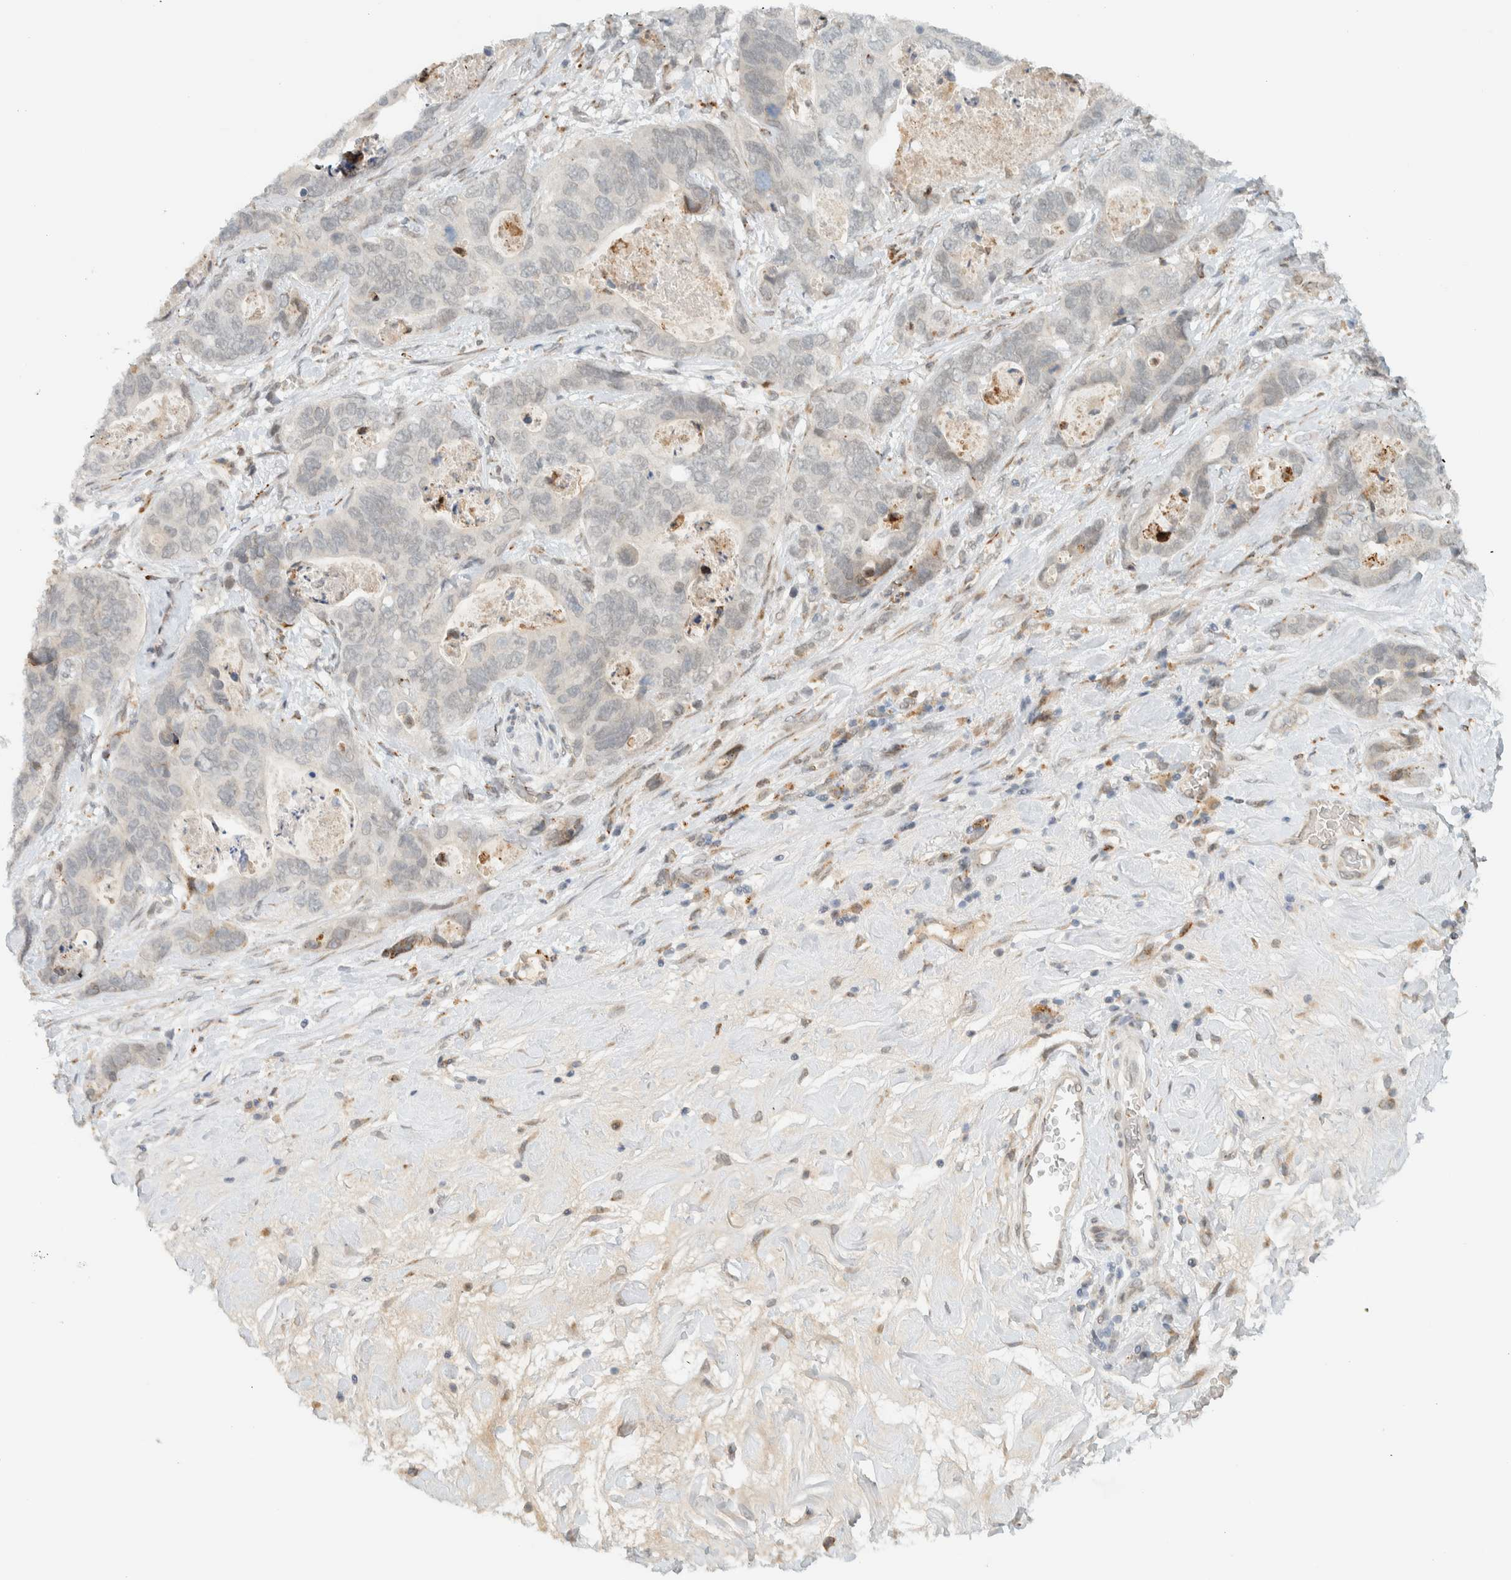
{"staining": {"intensity": "weak", "quantity": "<25%", "location": "nuclear"}, "tissue": "stomach cancer", "cell_type": "Tumor cells", "image_type": "cancer", "snomed": [{"axis": "morphology", "description": "Normal tissue, NOS"}, {"axis": "morphology", "description": "Adenocarcinoma, NOS"}, {"axis": "topography", "description": "Stomach"}], "caption": "IHC histopathology image of stomach cancer (adenocarcinoma) stained for a protein (brown), which exhibits no expression in tumor cells.", "gene": "ITPRID1", "patient": {"sex": "female", "age": 89}}